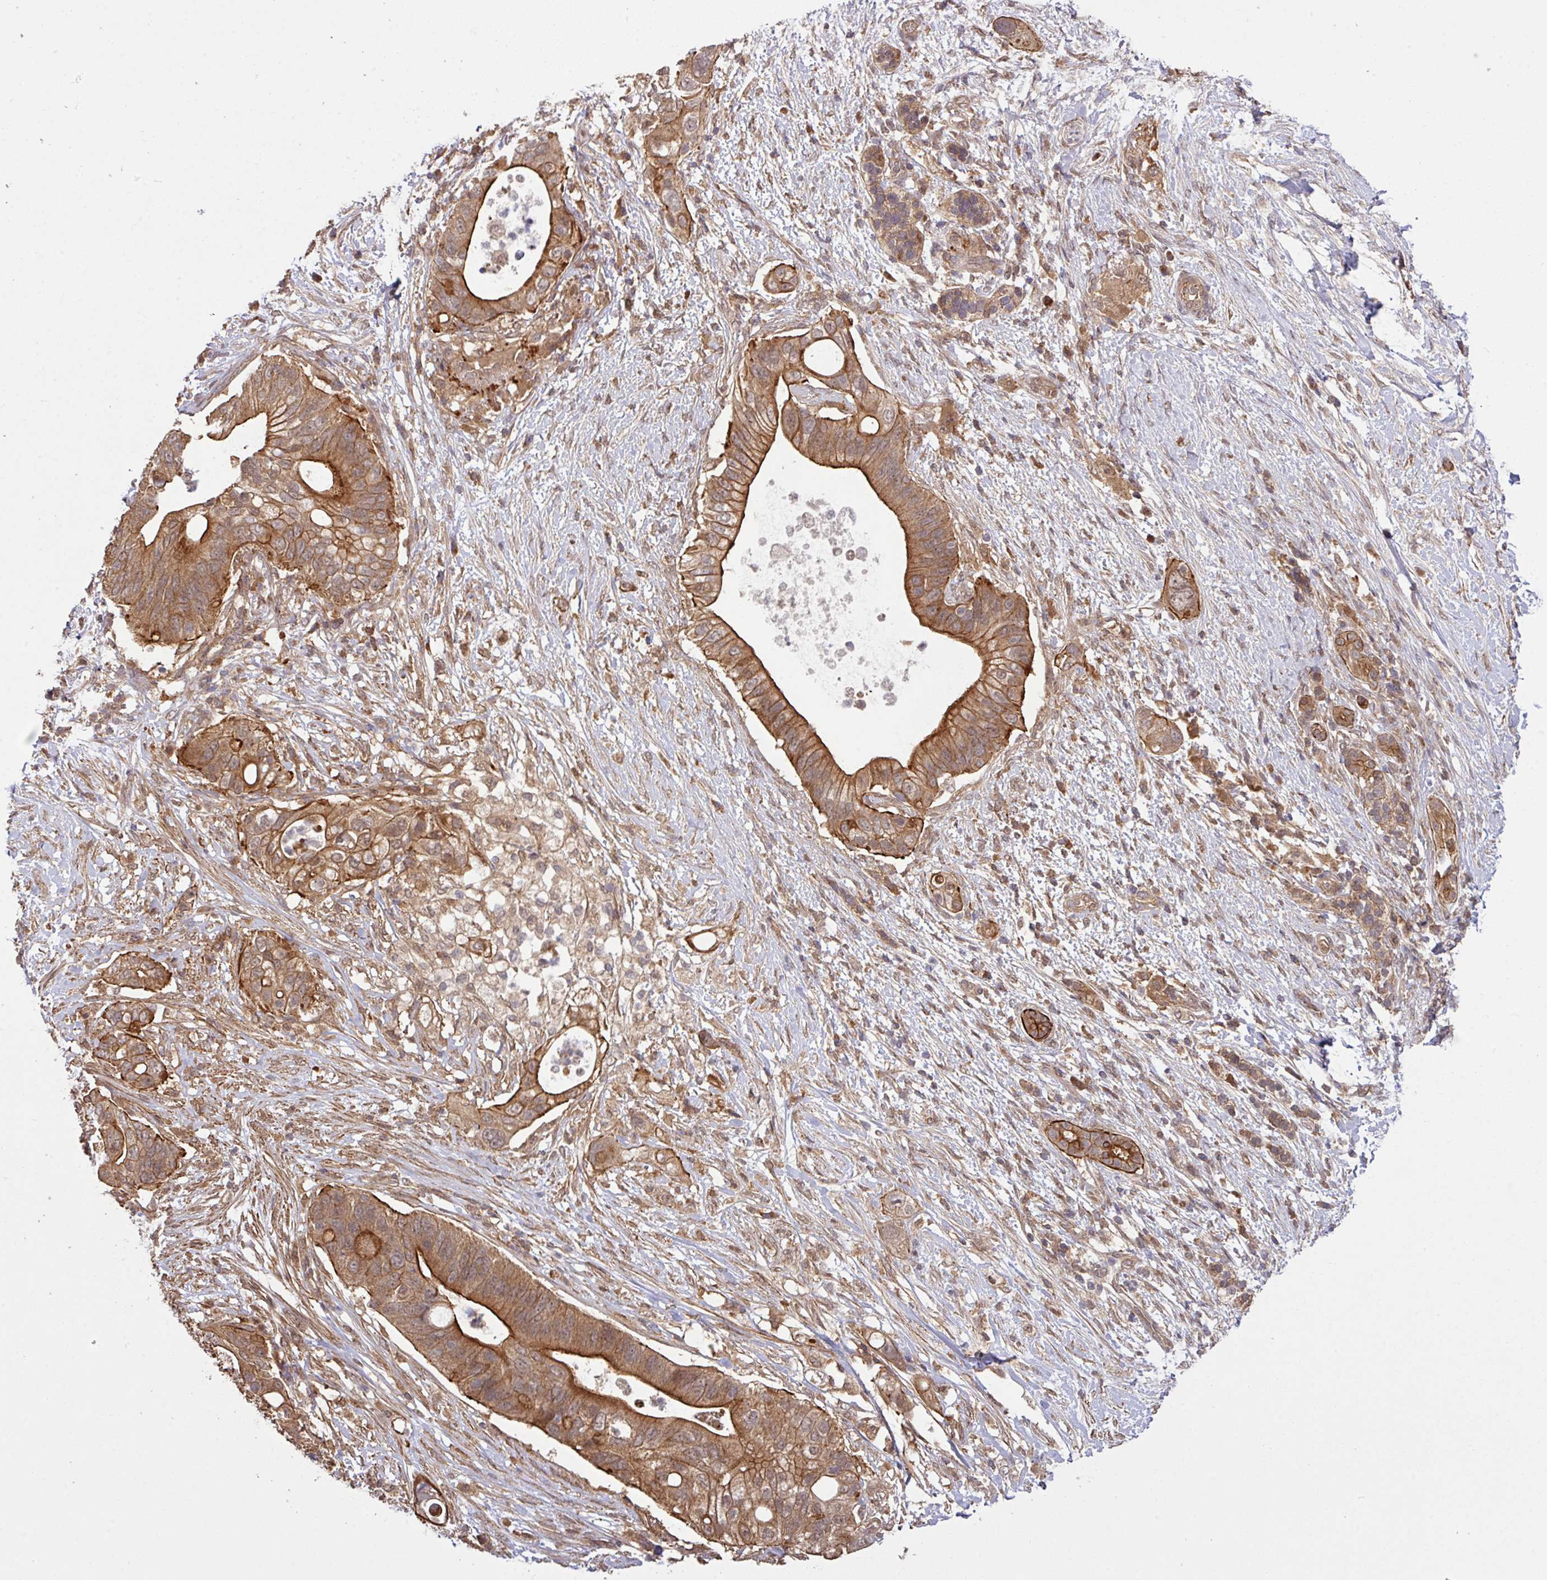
{"staining": {"intensity": "moderate", "quantity": ">75%", "location": "cytoplasmic/membranous"}, "tissue": "pancreatic cancer", "cell_type": "Tumor cells", "image_type": "cancer", "snomed": [{"axis": "morphology", "description": "Adenocarcinoma, NOS"}, {"axis": "topography", "description": "Pancreas"}], "caption": "Protein analysis of pancreatic cancer (adenocarcinoma) tissue exhibits moderate cytoplasmic/membranous staining in approximately >75% of tumor cells.", "gene": "ARPIN", "patient": {"sex": "female", "age": 72}}